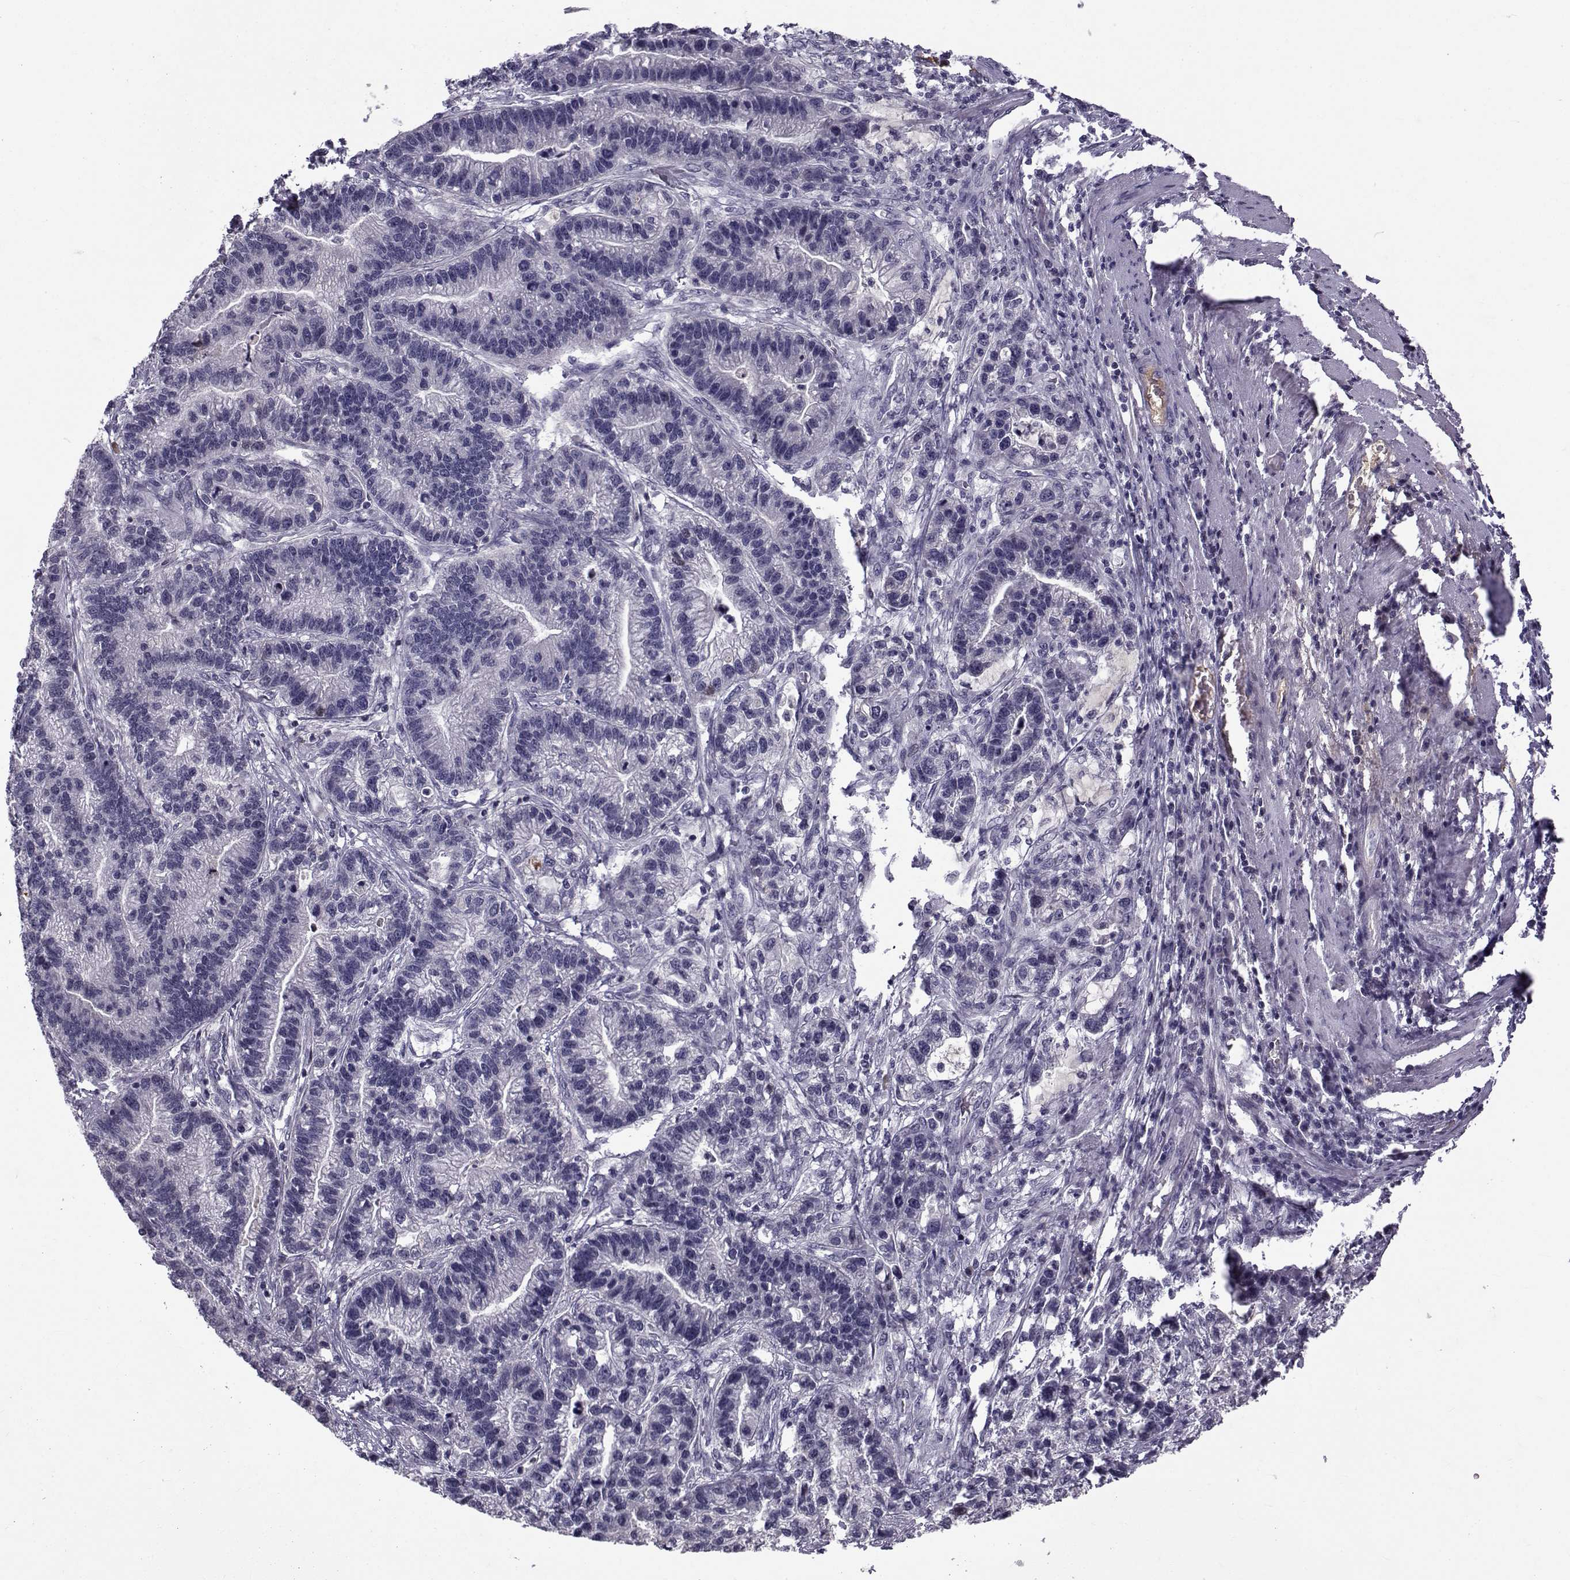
{"staining": {"intensity": "negative", "quantity": "none", "location": "none"}, "tissue": "stomach cancer", "cell_type": "Tumor cells", "image_type": "cancer", "snomed": [{"axis": "morphology", "description": "Adenocarcinoma, NOS"}, {"axis": "topography", "description": "Stomach"}], "caption": "The histopathology image shows no significant staining in tumor cells of stomach cancer (adenocarcinoma).", "gene": "TNFRSF11B", "patient": {"sex": "male", "age": 83}}